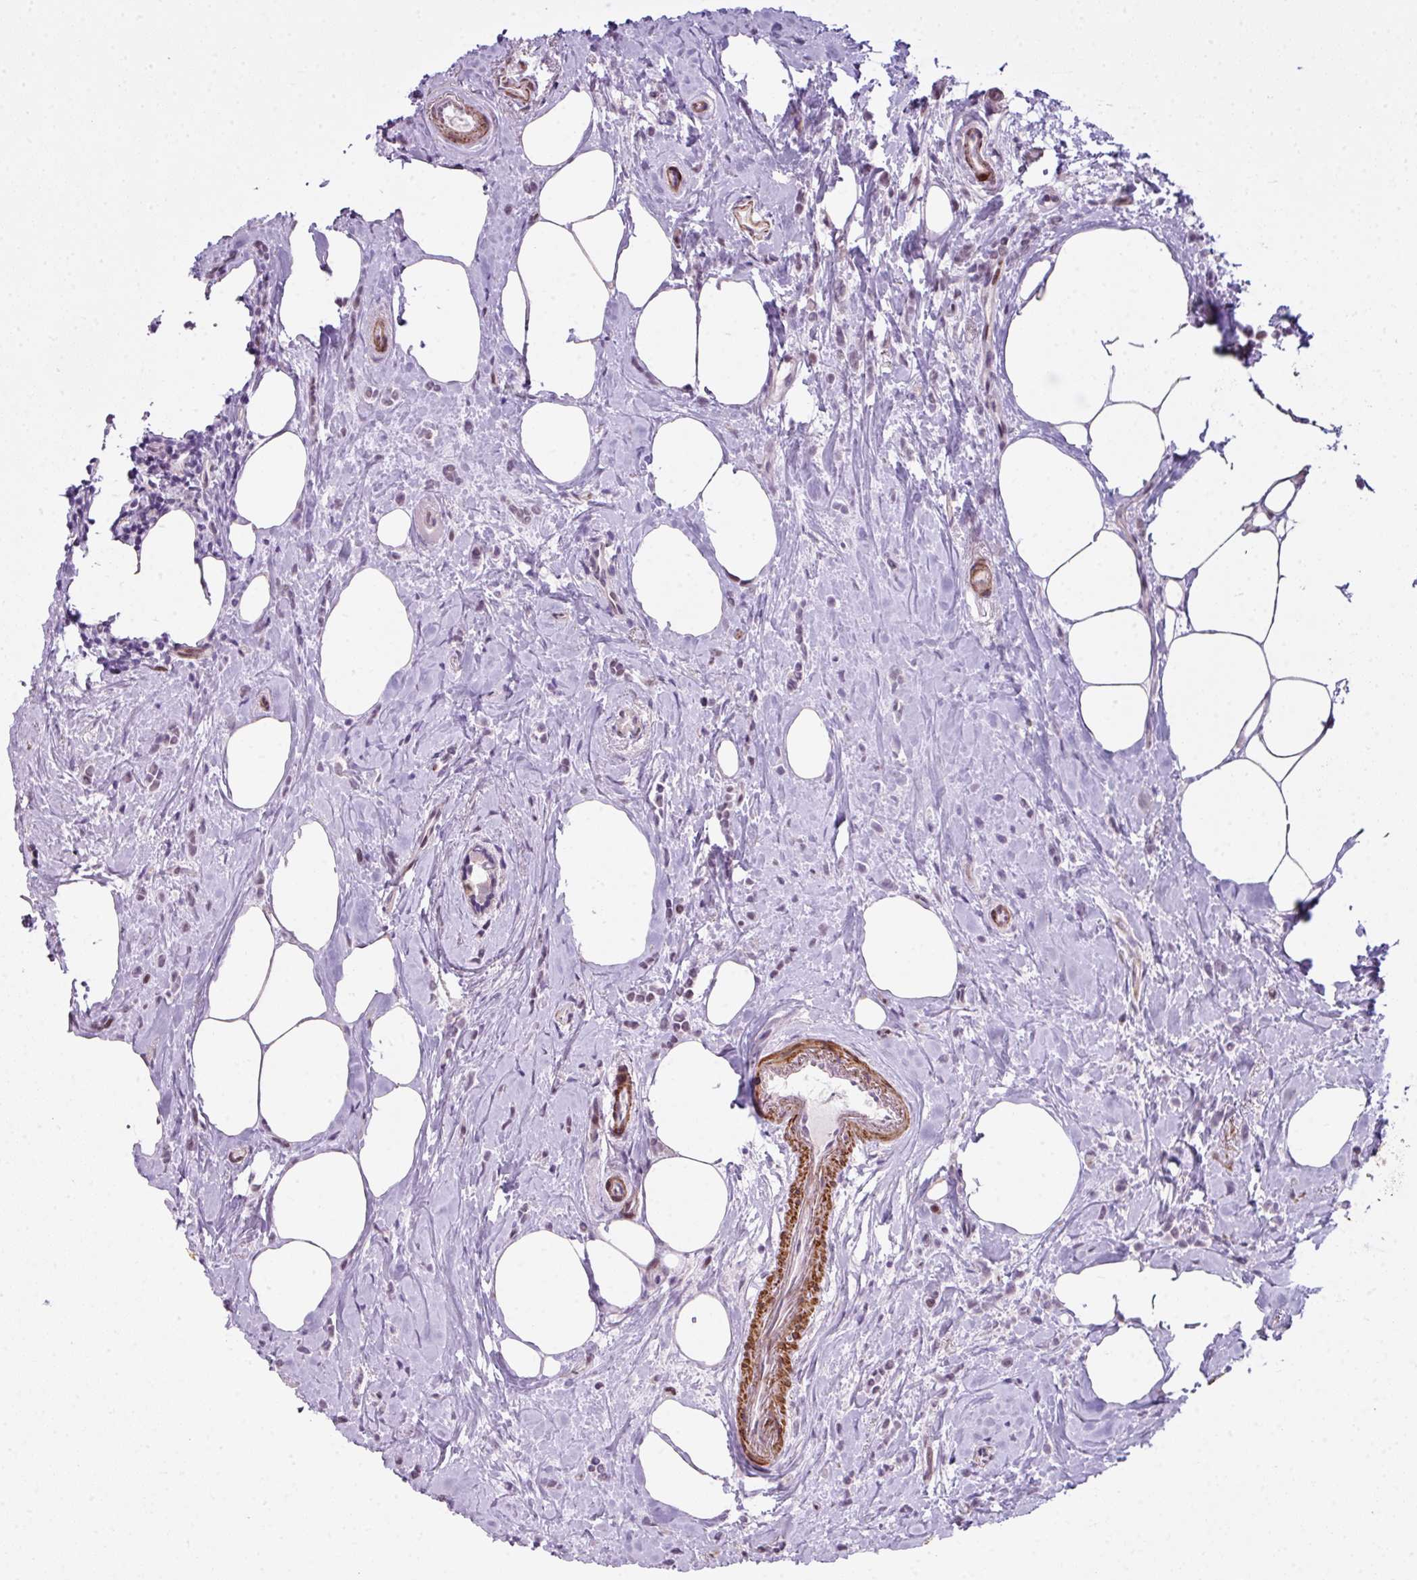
{"staining": {"intensity": "negative", "quantity": "none", "location": "none"}, "tissue": "breast cancer", "cell_type": "Tumor cells", "image_type": "cancer", "snomed": [{"axis": "morphology", "description": "Lobular carcinoma"}, {"axis": "topography", "description": "Breast"}], "caption": "IHC histopathology image of human breast lobular carcinoma stained for a protein (brown), which exhibits no expression in tumor cells.", "gene": "ZNF688", "patient": {"sex": "female", "age": 84}}